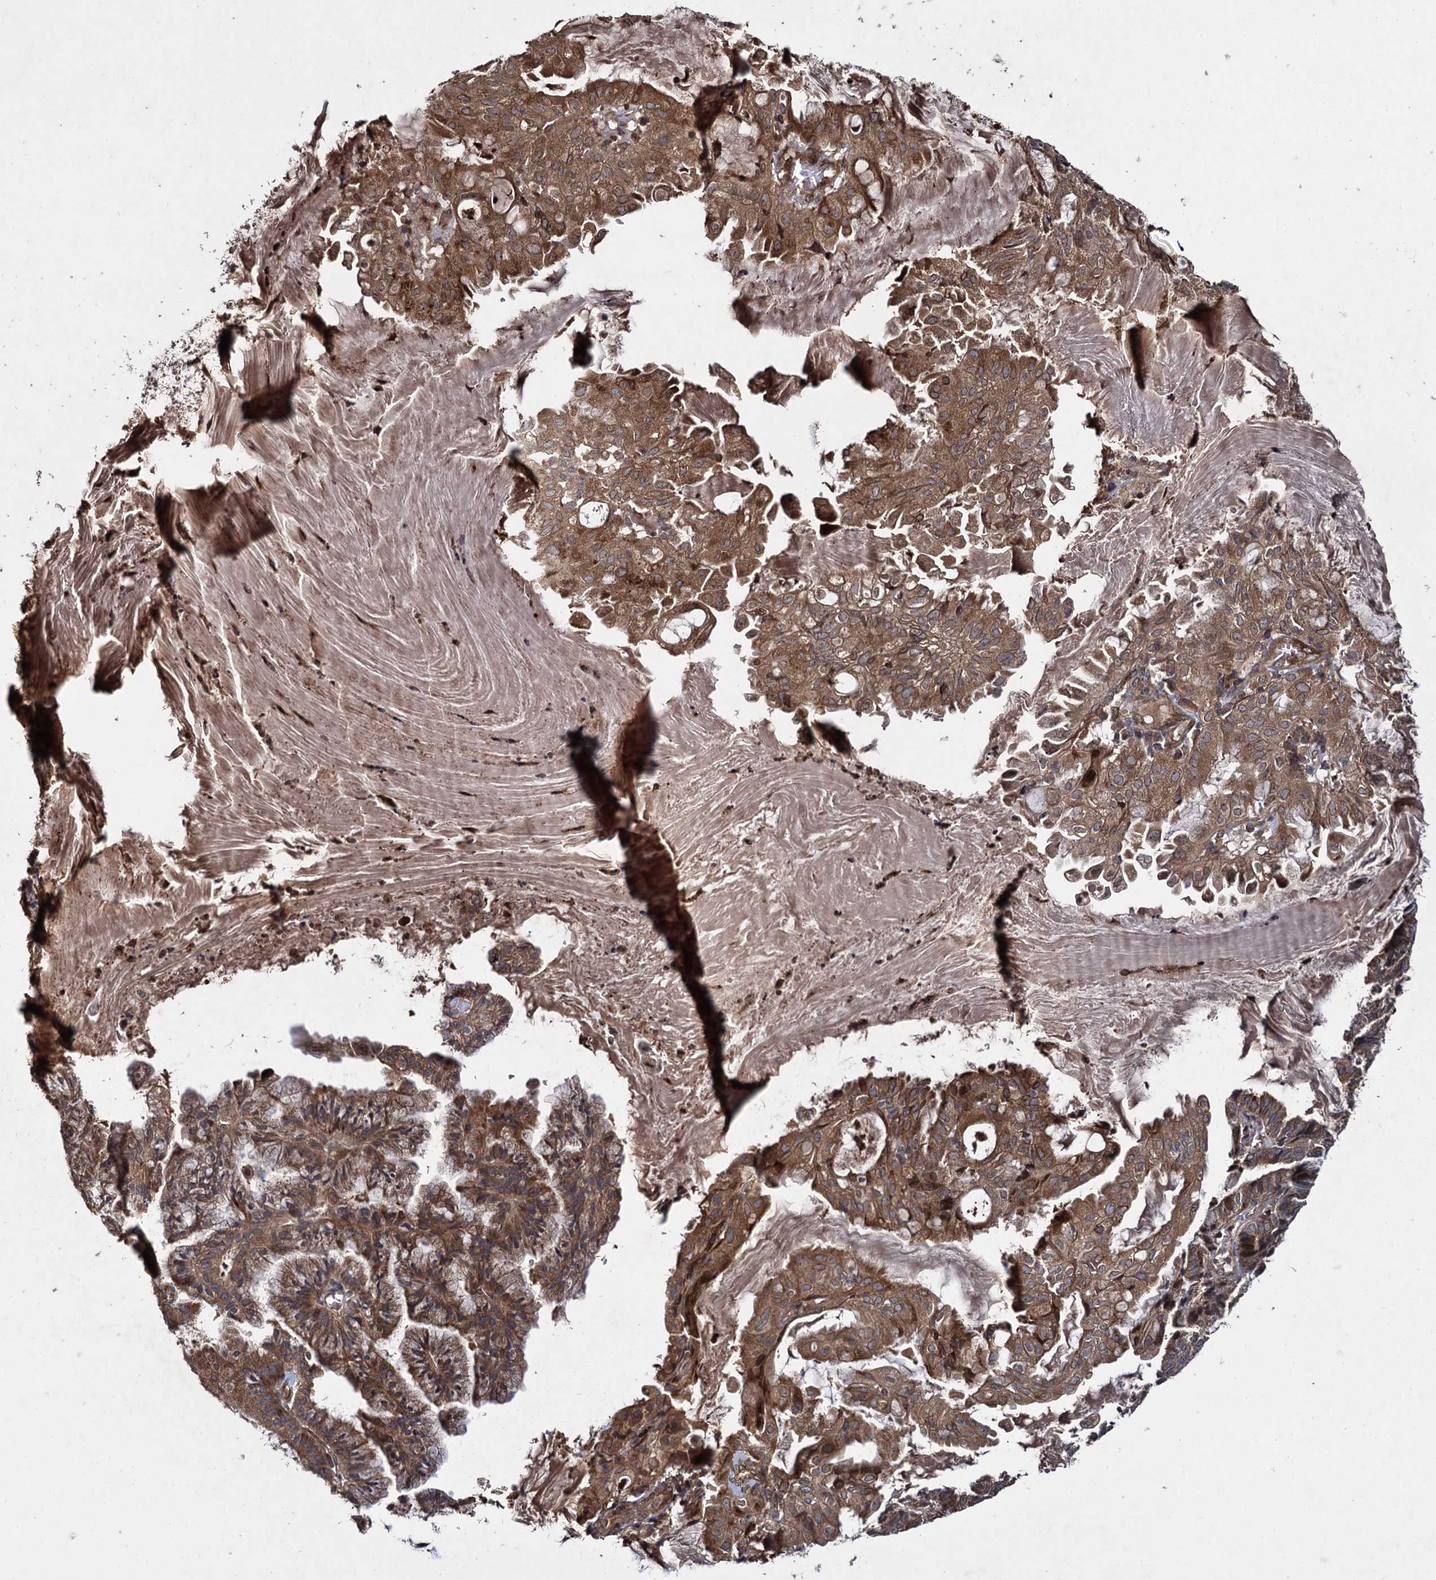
{"staining": {"intensity": "strong", "quantity": ">75%", "location": "cytoplasmic/membranous"}, "tissue": "endometrial cancer", "cell_type": "Tumor cells", "image_type": "cancer", "snomed": [{"axis": "morphology", "description": "Adenocarcinoma, NOS"}, {"axis": "topography", "description": "Endometrium"}], "caption": "The image reveals staining of endometrial cancer (adenocarcinoma), revealing strong cytoplasmic/membranous protein expression (brown color) within tumor cells.", "gene": "DCP1B", "patient": {"sex": "female", "age": 86}}